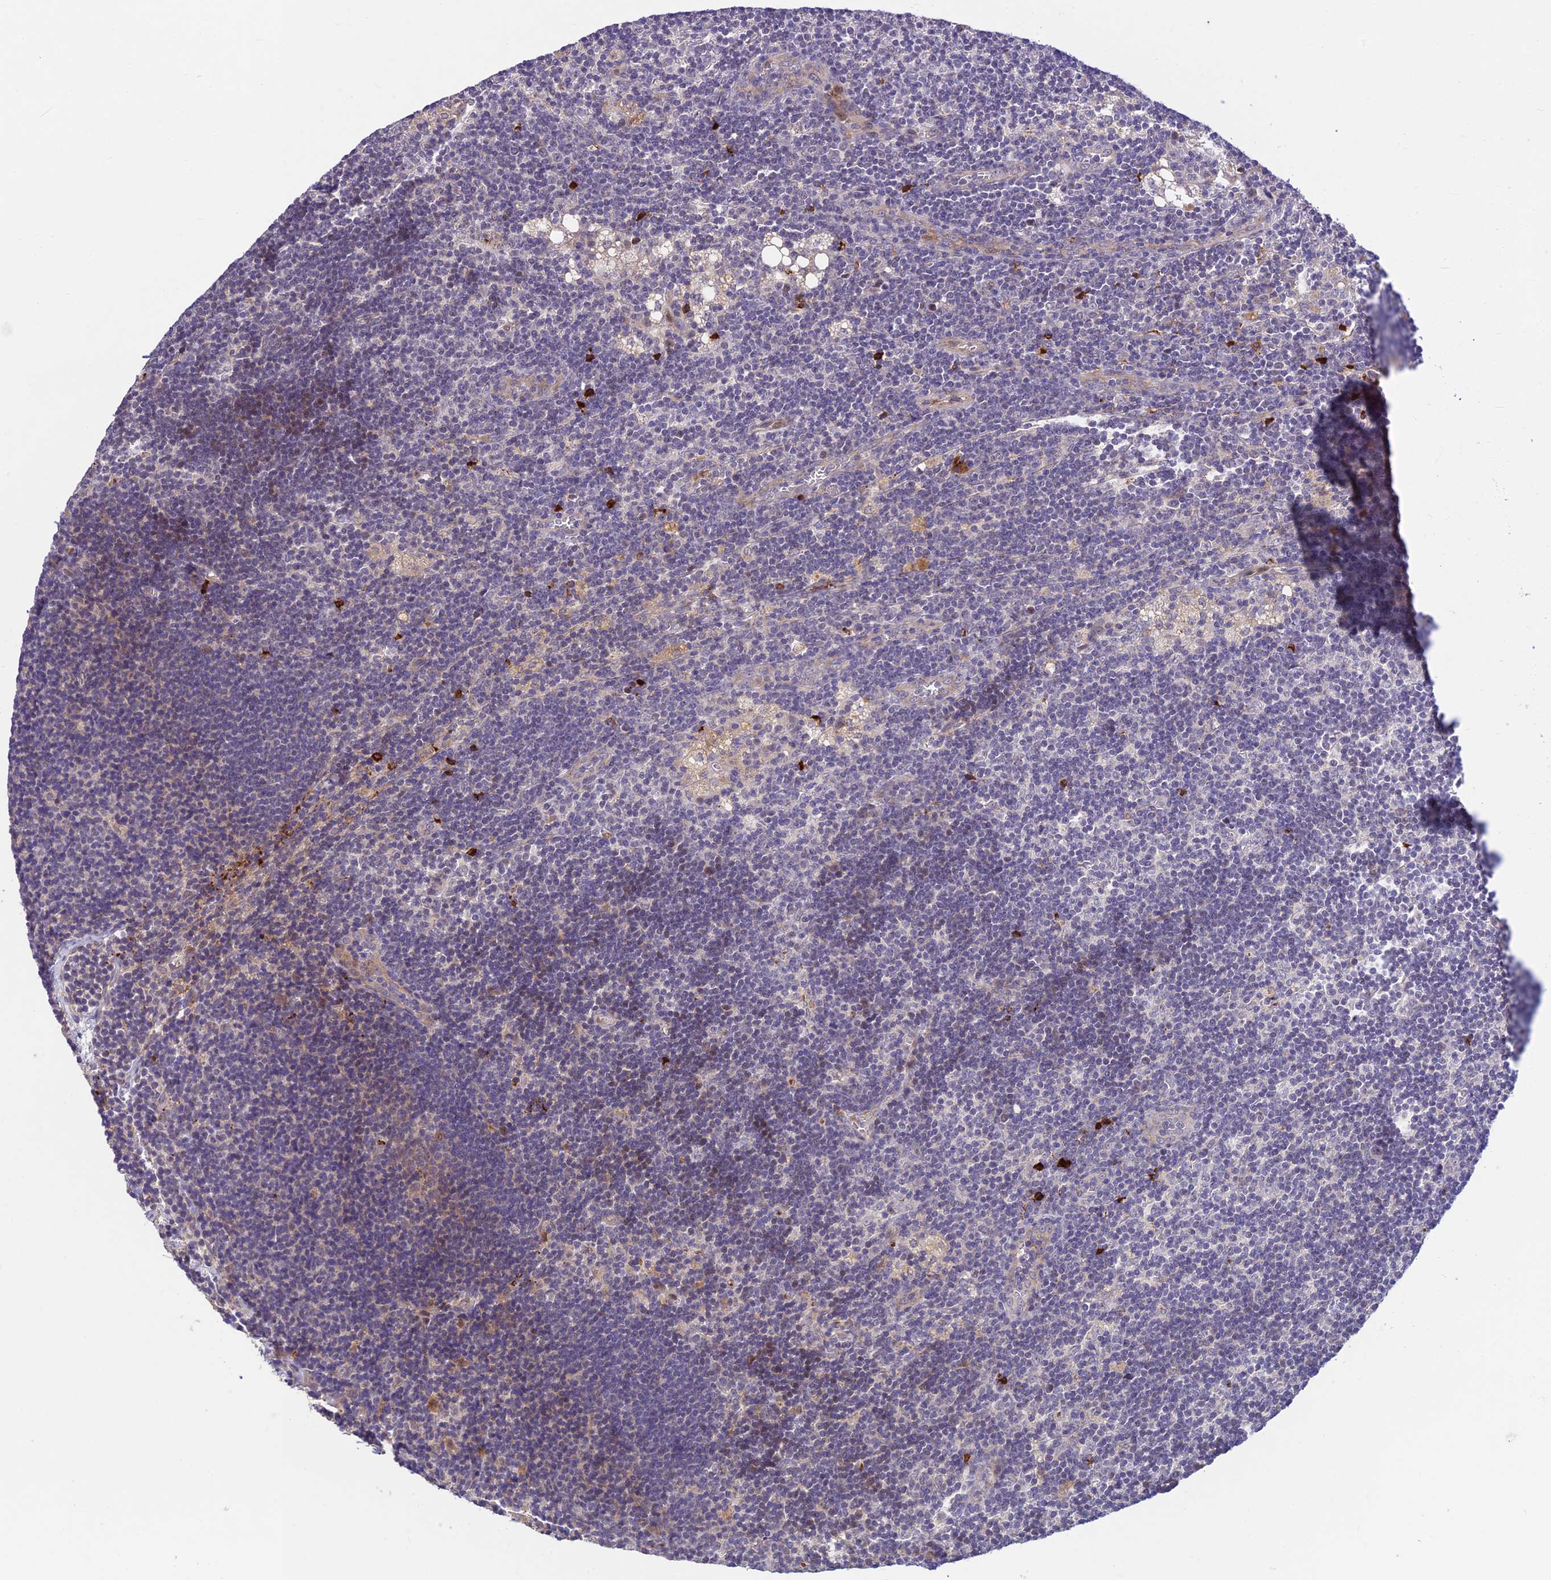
{"staining": {"intensity": "negative", "quantity": "none", "location": "none"}, "tissue": "lymph node", "cell_type": "Germinal center cells", "image_type": "normal", "snomed": [{"axis": "morphology", "description": "Normal tissue, NOS"}, {"axis": "topography", "description": "Lymph node"}], "caption": "An immunohistochemistry (IHC) histopathology image of normal lymph node is shown. There is no staining in germinal center cells of lymph node. (Immunohistochemistry (ihc), brightfield microscopy, high magnification).", "gene": "ASPDH", "patient": {"sex": "male", "age": 24}}